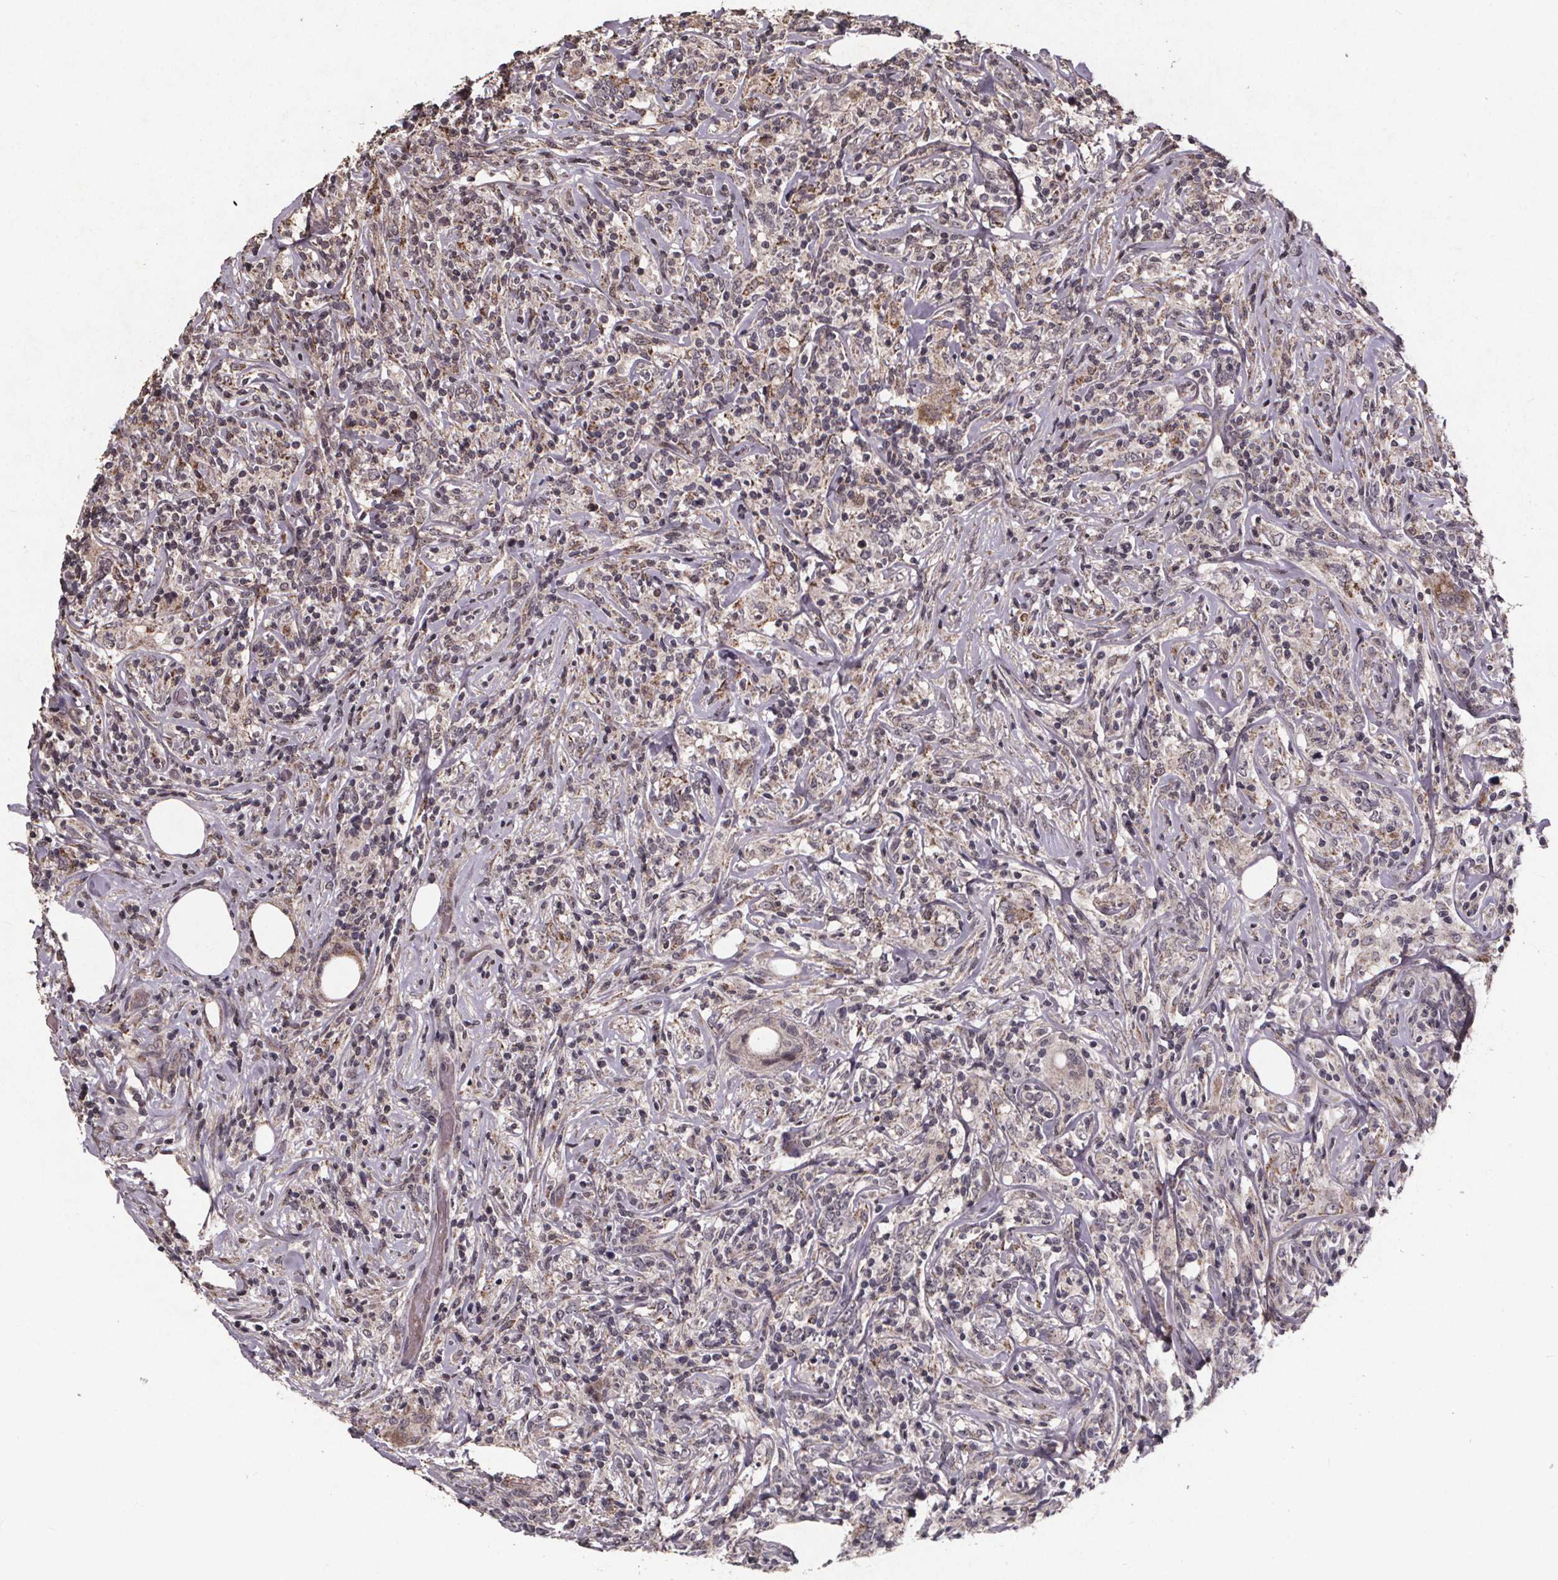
{"staining": {"intensity": "negative", "quantity": "none", "location": "none"}, "tissue": "lymphoma", "cell_type": "Tumor cells", "image_type": "cancer", "snomed": [{"axis": "morphology", "description": "Malignant lymphoma, non-Hodgkin's type, High grade"}, {"axis": "topography", "description": "Lymph node"}], "caption": "IHC image of neoplastic tissue: human high-grade malignant lymphoma, non-Hodgkin's type stained with DAB displays no significant protein positivity in tumor cells.", "gene": "GPX3", "patient": {"sex": "female", "age": 84}}